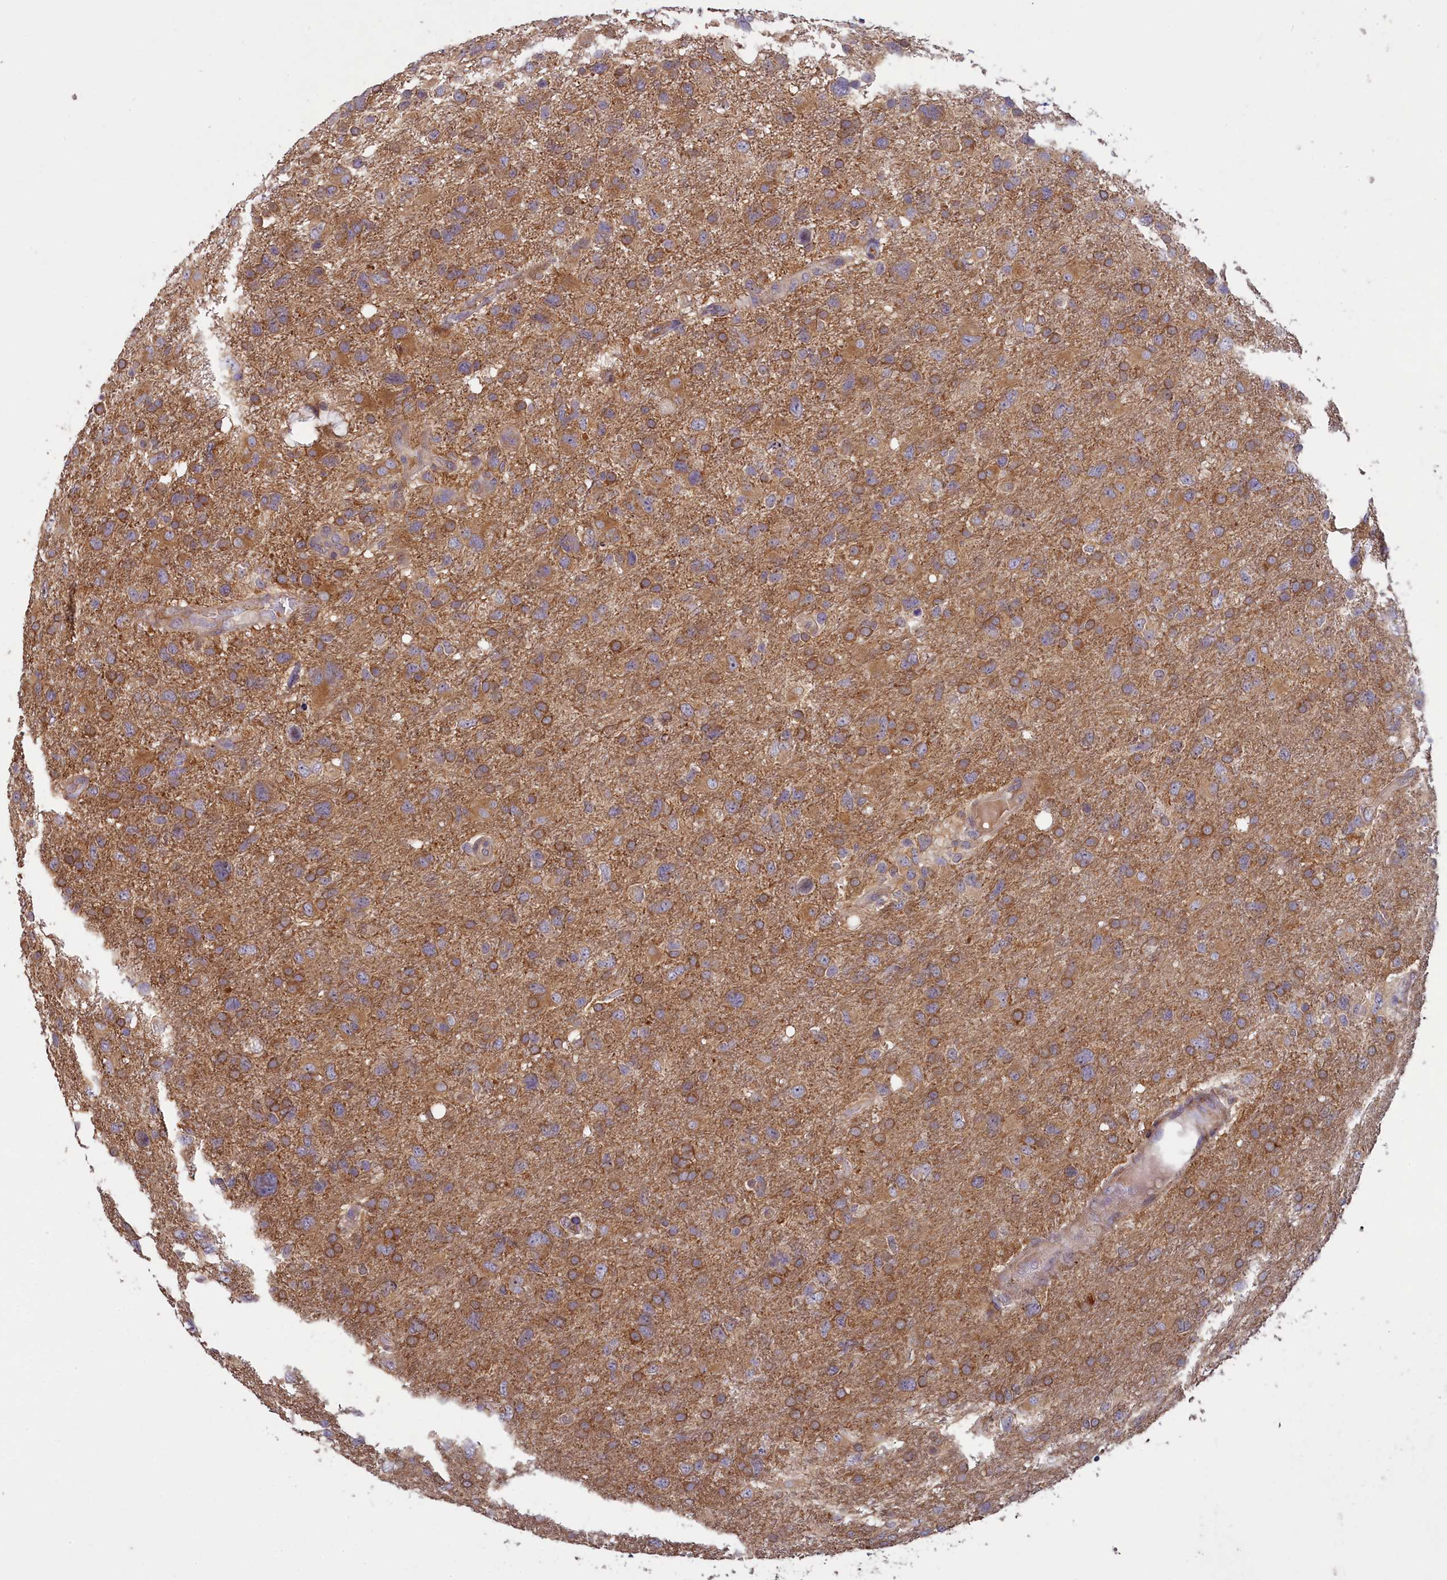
{"staining": {"intensity": "moderate", "quantity": "25%-75%", "location": "cytoplasmic/membranous"}, "tissue": "glioma", "cell_type": "Tumor cells", "image_type": "cancer", "snomed": [{"axis": "morphology", "description": "Glioma, malignant, High grade"}, {"axis": "topography", "description": "Brain"}], "caption": "High-grade glioma (malignant) was stained to show a protein in brown. There is medium levels of moderate cytoplasmic/membranous staining in about 25%-75% of tumor cells.", "gene": "NUDT6", "patient": {"sex": "male", "age": 61}}